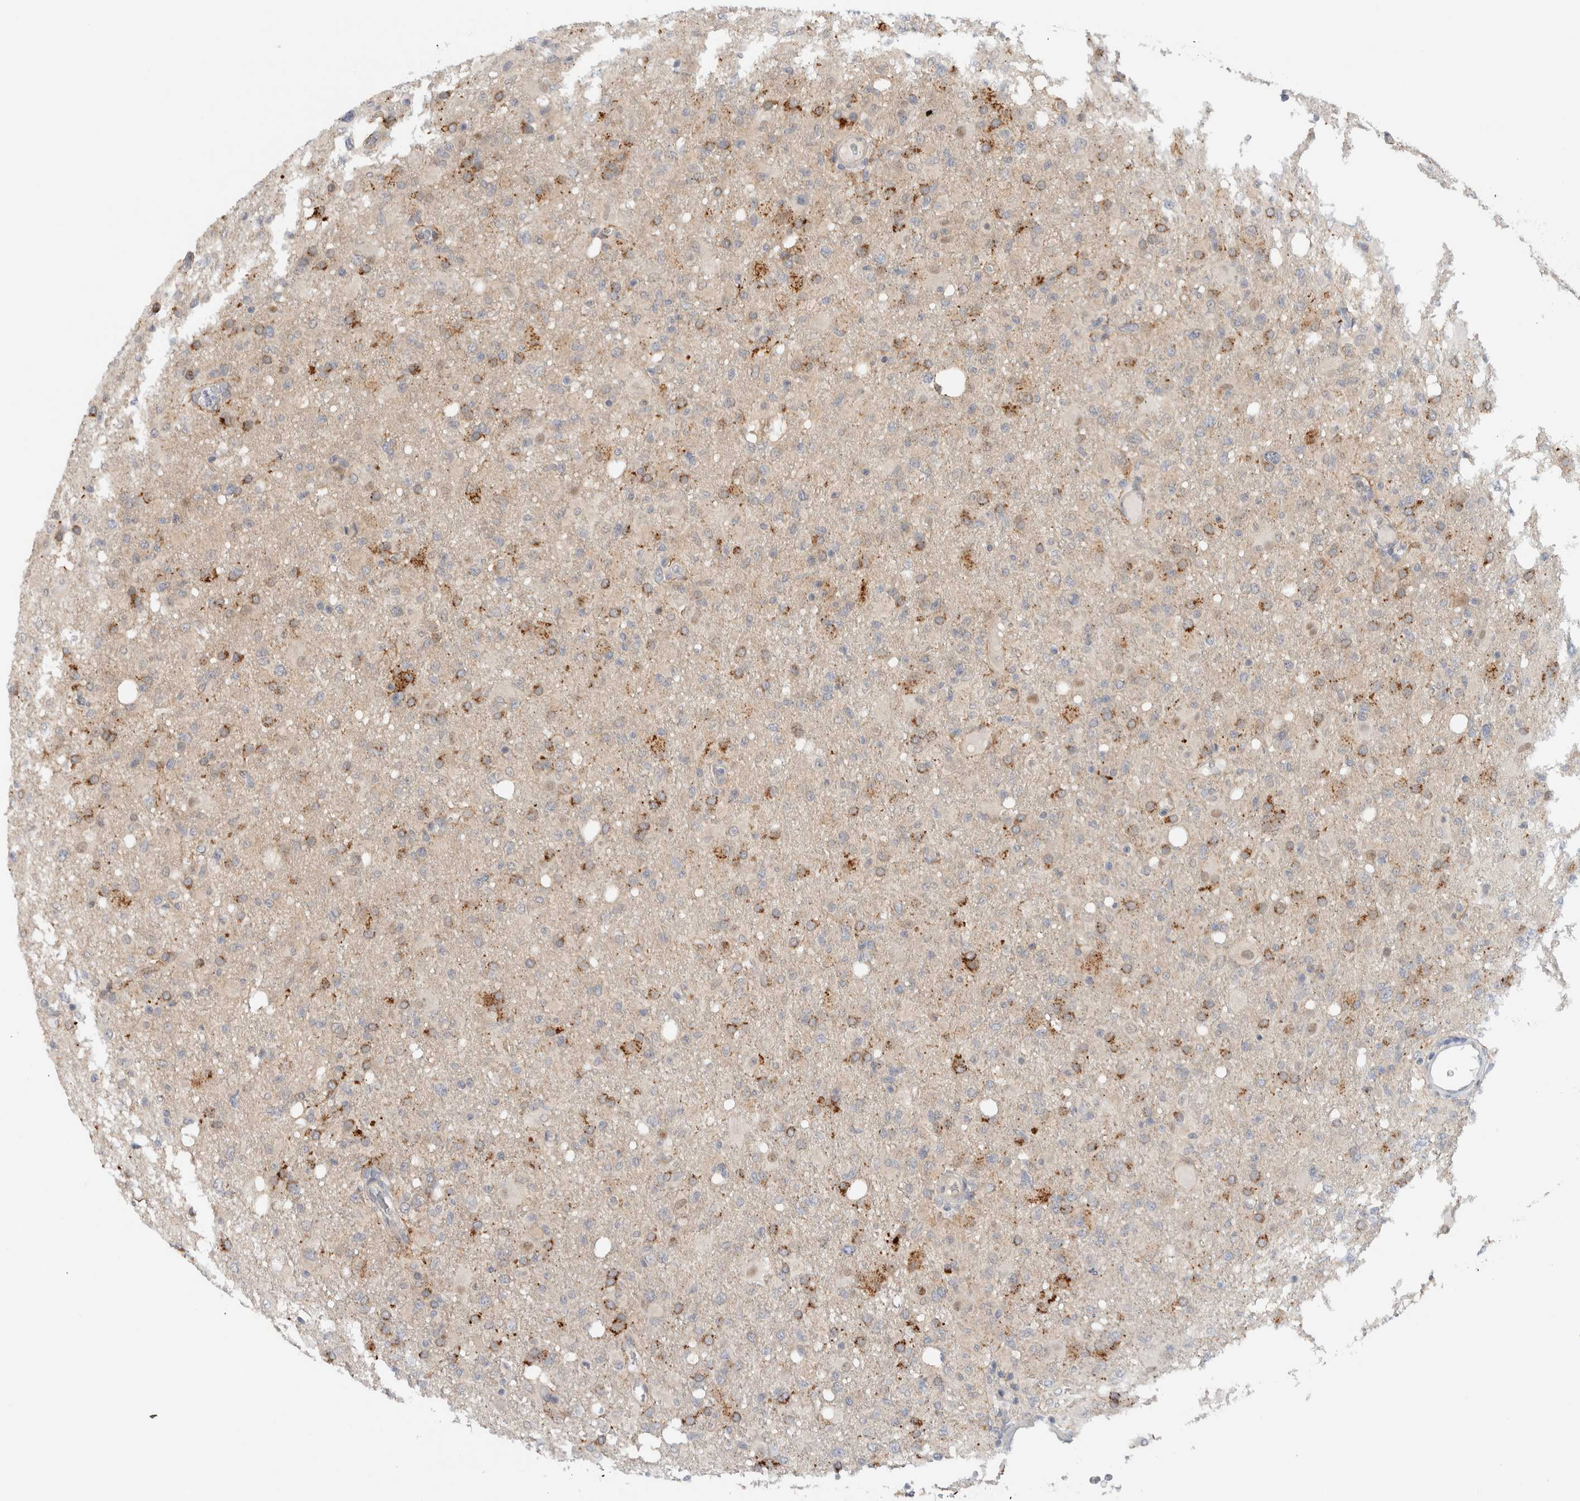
{"staining": {"intensity": "moderate", "quantity": "<25%", "location": "cytoplasmic/membranous"}, "tissue": "glioma", "cell_type": "Tumor cells", "image_type": "cancer", "snomed": [{"axis": "morphology", "description": "Glioma, malignant, High grade"}, {"axis": "topography", "description": "Brain"}], "caption": "Immunohistochemical staining of malignant glioma (high-grade) displays low levels of moderate cytoplasmic/membranous protein expression in about <25% of tumor cells. (Stains: DAB in brown, nuclei in blue, Microscopy: brightfield microscopy at high magnification).", "gene": "NCR3LG1", "patient": {"sex": "female", "age": 57}}